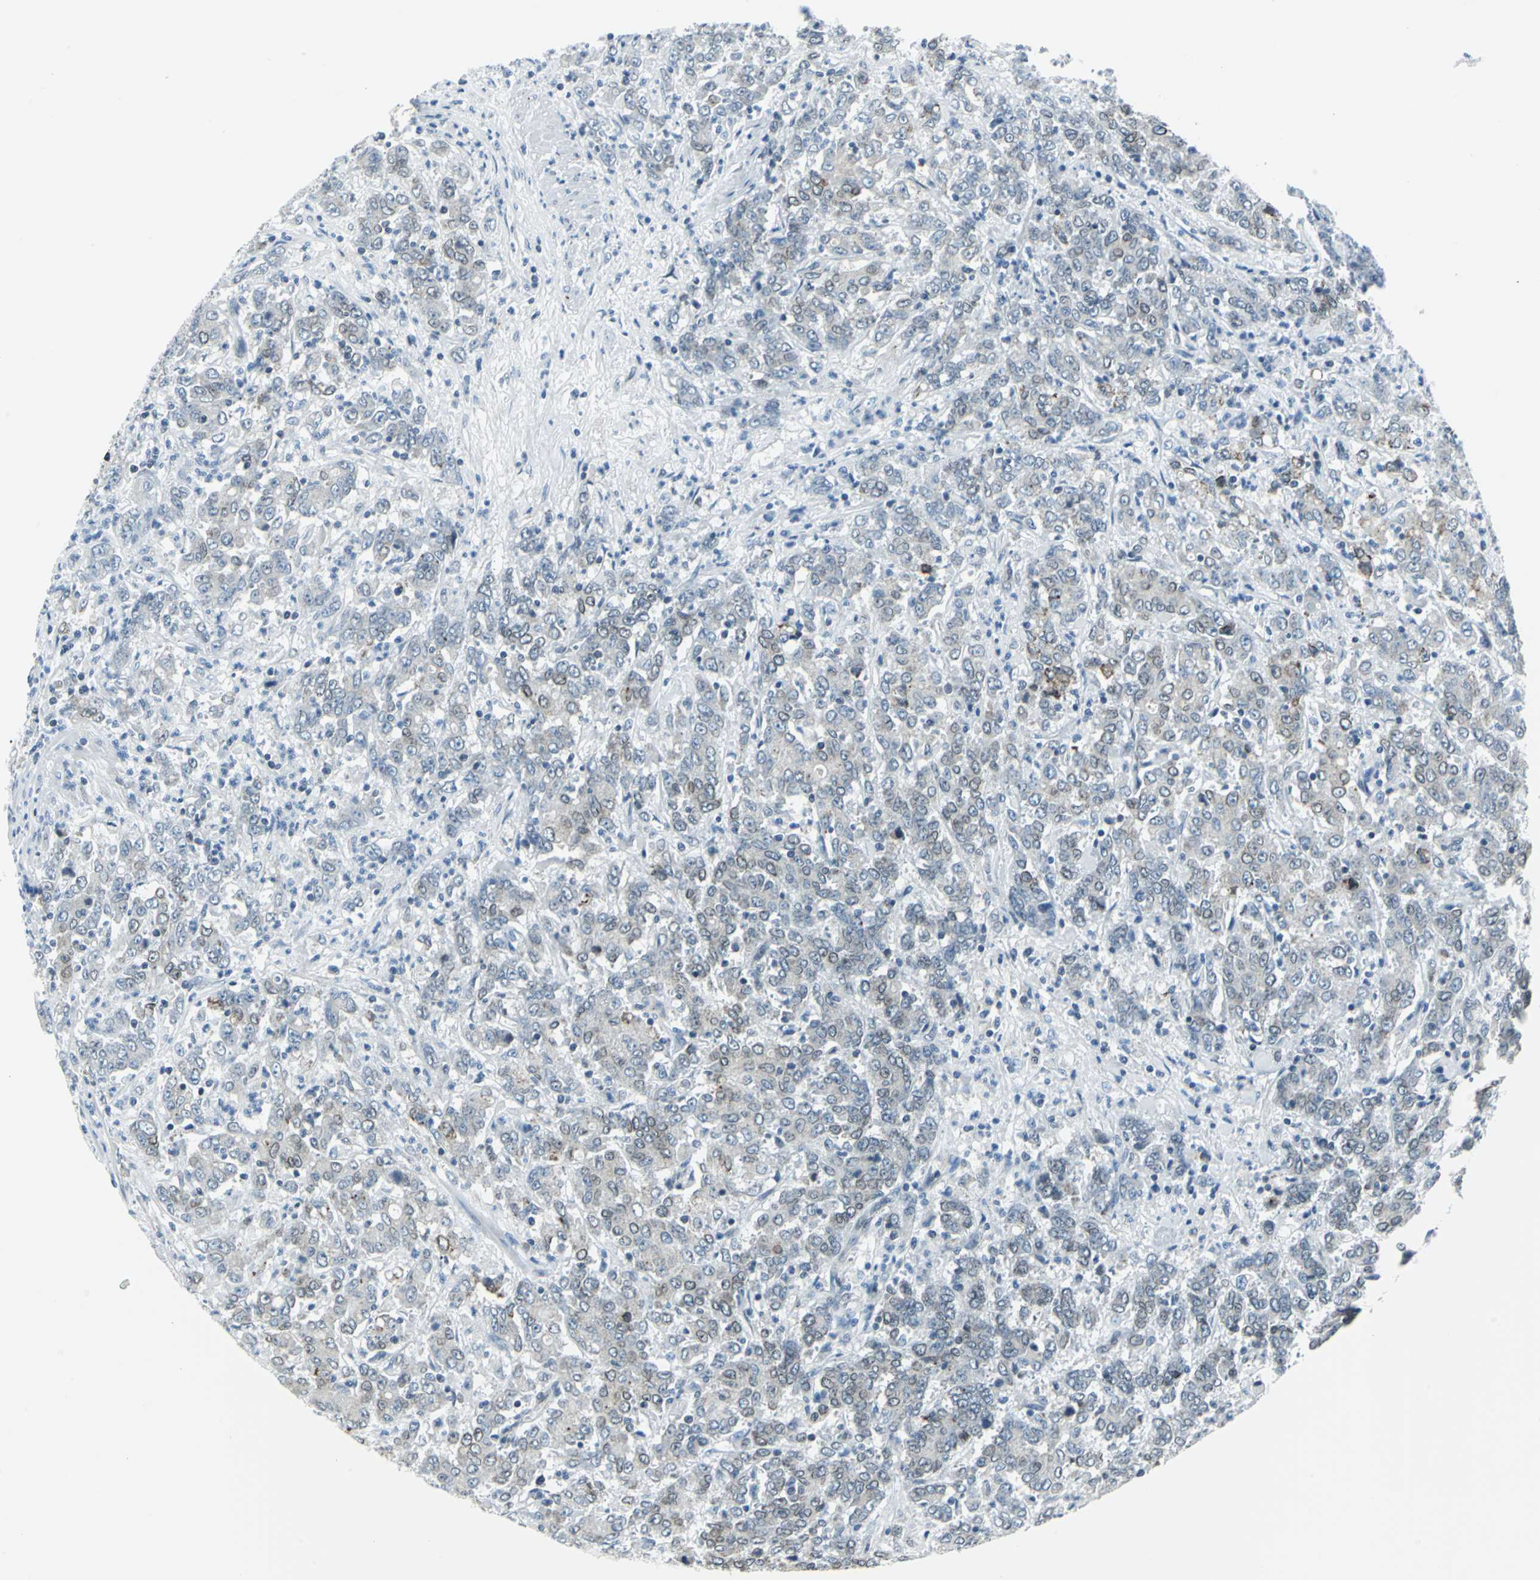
{"staining": {"intensity": "weak", "quantity": "<25%", "location": "cytoplasmic/membranous,nuclear"}, "tissue": "stomach cancer", "cell_type": "Tumor cells", "image_type": "cancer", "snomed": [{"axis": "morphology", "description": "Adenocarcinoma, NOS"}, {"axis": "topography", "description": "Stomach, lower"}], "caption": "Immunohistochemistry of human stomach cancer (adenocarcinoma) demonstrates no positivity in tumor cells.", "gene": "SNUPN", "patient": {"sex": "female", "age": 71}}